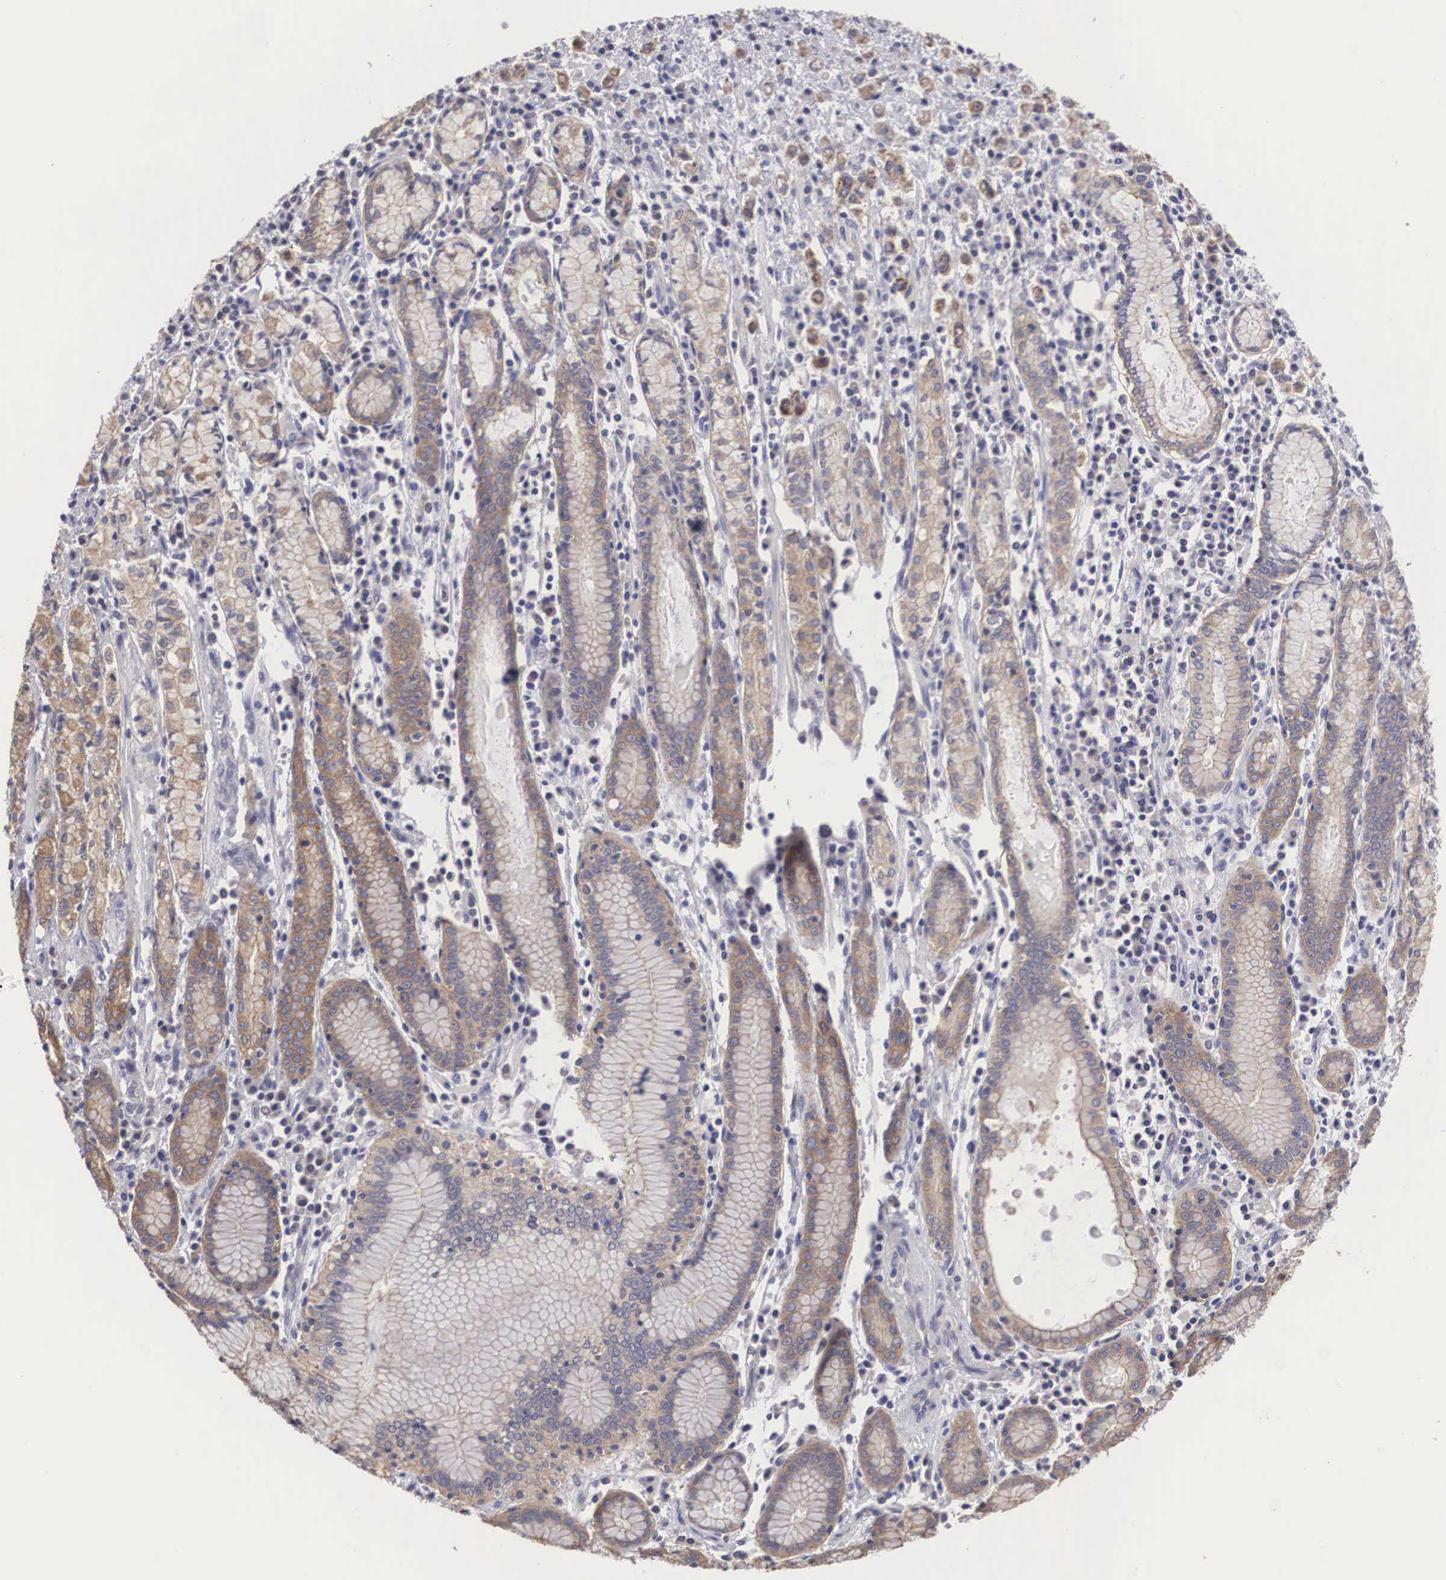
{"staining": {"intensity": "moderate", "quantity": "25%-75%", "location": "cytoplasmic/membranous"}, "tissue": "stomach cancer", "cell_type": "Tumor cells", "image_type": "cancer", "snomed": [{"axis": "morphology", "description": "Adenocarcinoma, NOS"}, {"axis": "topography", "description": "Stomach, lower"}], "caption": "Protein expression analysis of stomach cancer exhibits moderate cytoplasmic/membranous expression in approximately 25%-75% of tumor cells. (DAB = brown stain, brightfield microscopy at high magnification).", "gene": "TXLNG", "patient": {"sex": "male", "age": 88}}